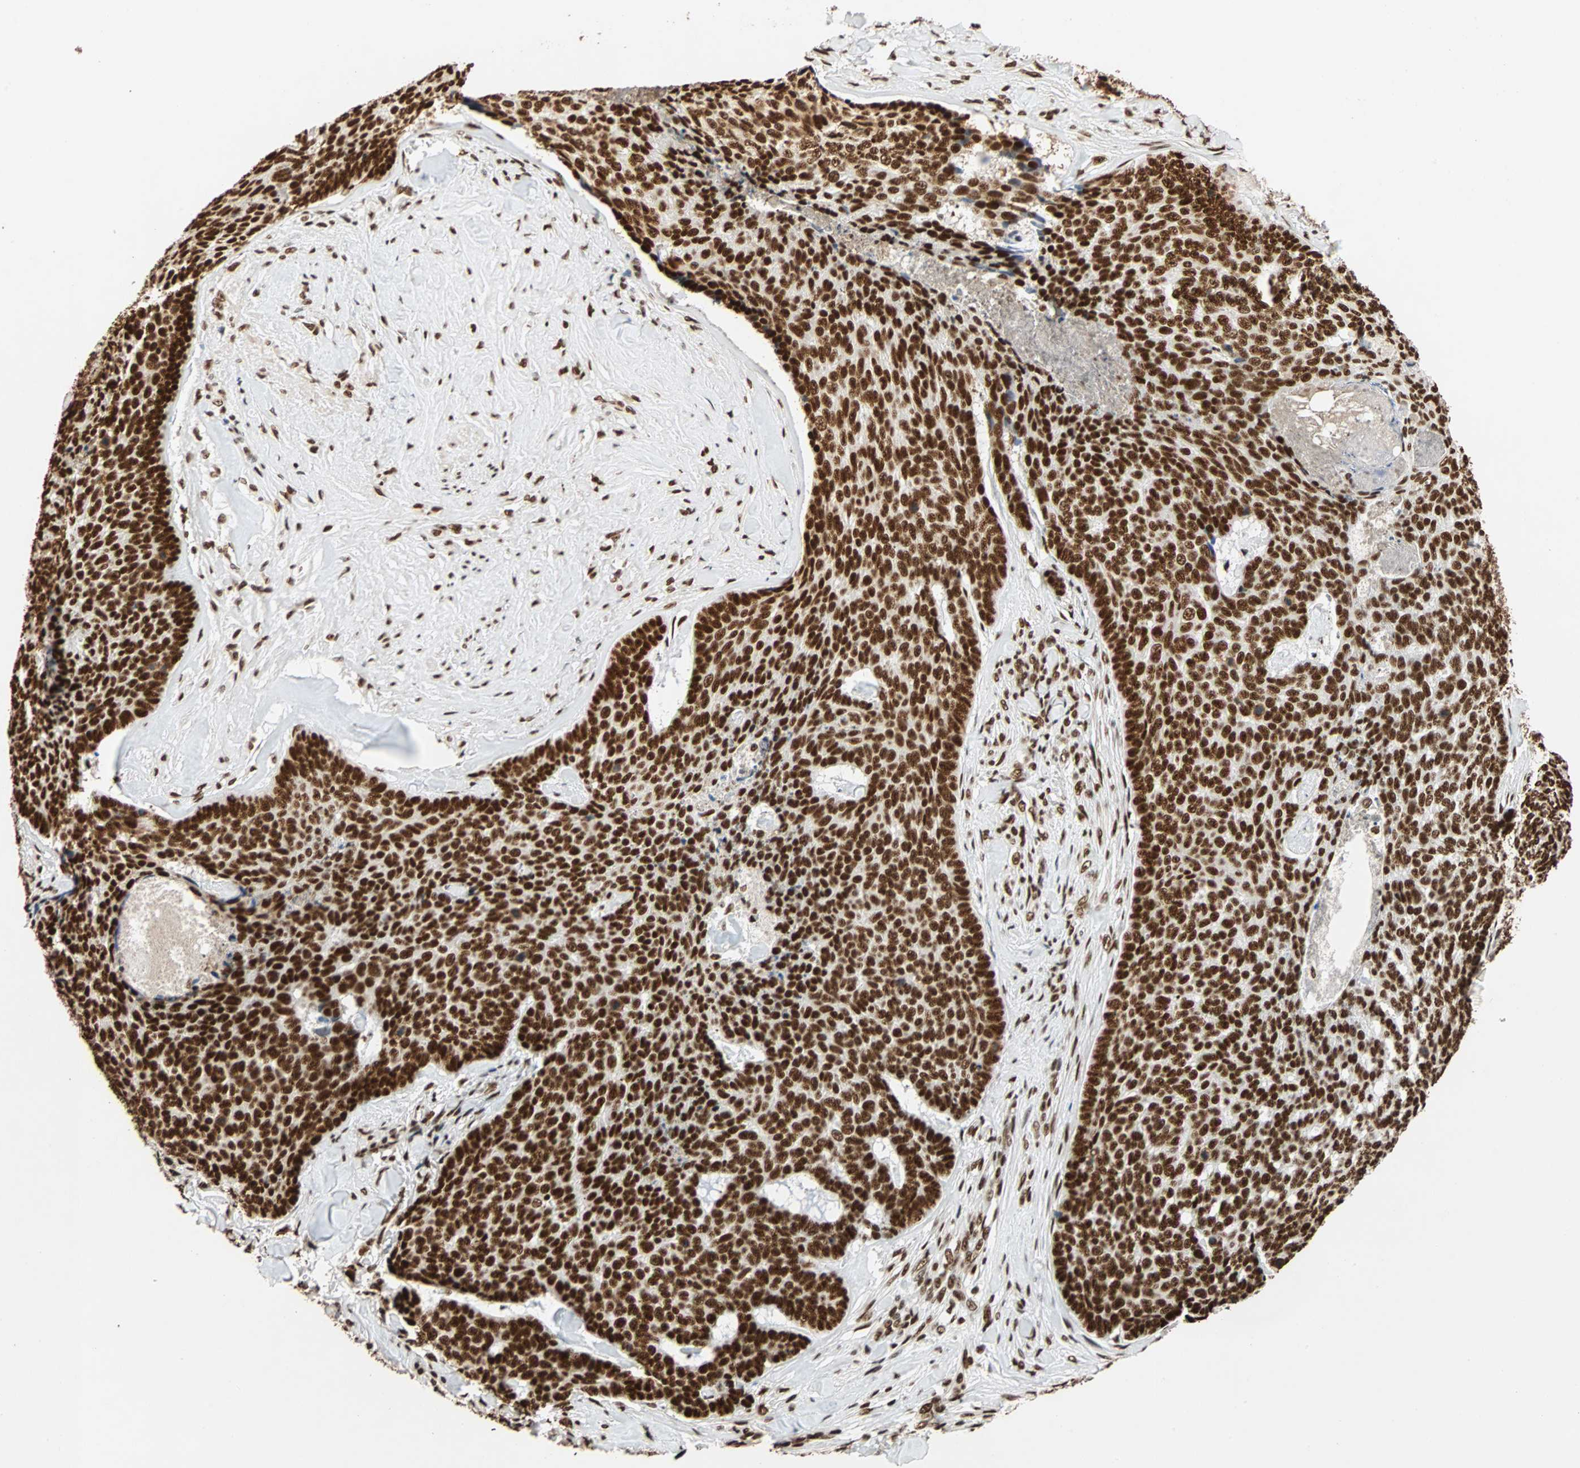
{"staining": {"intensity": "strong", "quantity": ">75%", "location": "nuclear"}, "tissue": "skin cancer", "cell_type": "Tumor cells", "image_type": "cancer", "snomed": [{"axis": "morphology", "description": "Basal cell carcinoma"}, {"axis": "topography", "description": "Skin"}], "caption": "Skin basal cell carcinoma stained for a protein exhibits strong nuclear positivity in tumor cells.", "gene": "ILF2", "patient": {"sex": "male", "age": 84}}